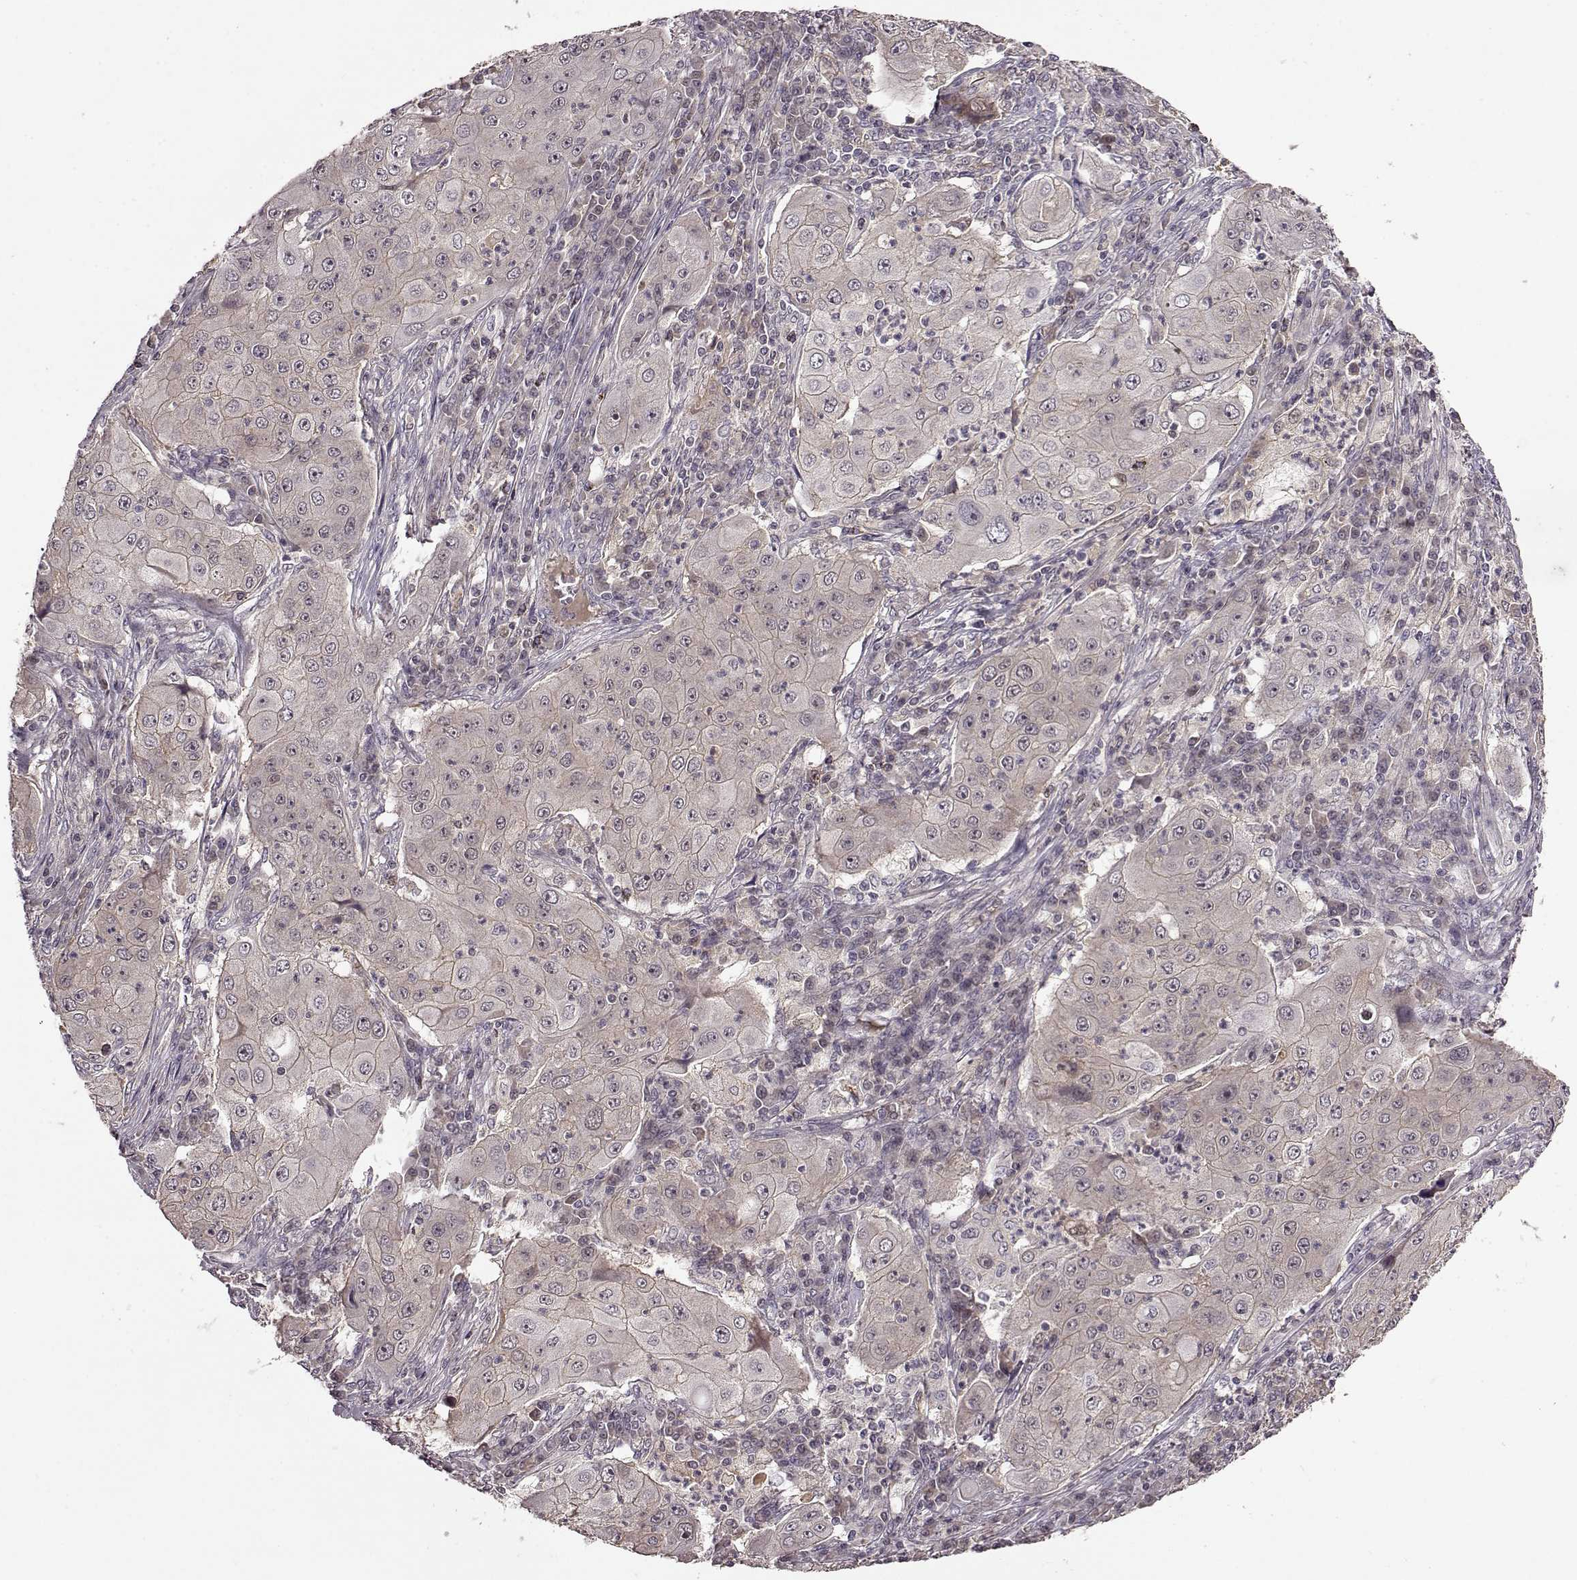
{"staining": {"intensity": "negative", "quantity": "none", "location": "none"}, "tissue": "lung cancer", "cell_type": "Tumor cells", "image_type": "cancer", "snomed": [{"axis": "morphology", "description": "Squamous cell carcinoma, NOS"}, {"axis": "topography", "description": "Lung"}], "caption": "The micrograph displays no staining of tumor cells in lung squamous cell carcinoma.", "gene": "MAIP1", "patient": {"sex": "female", "age": 59}}